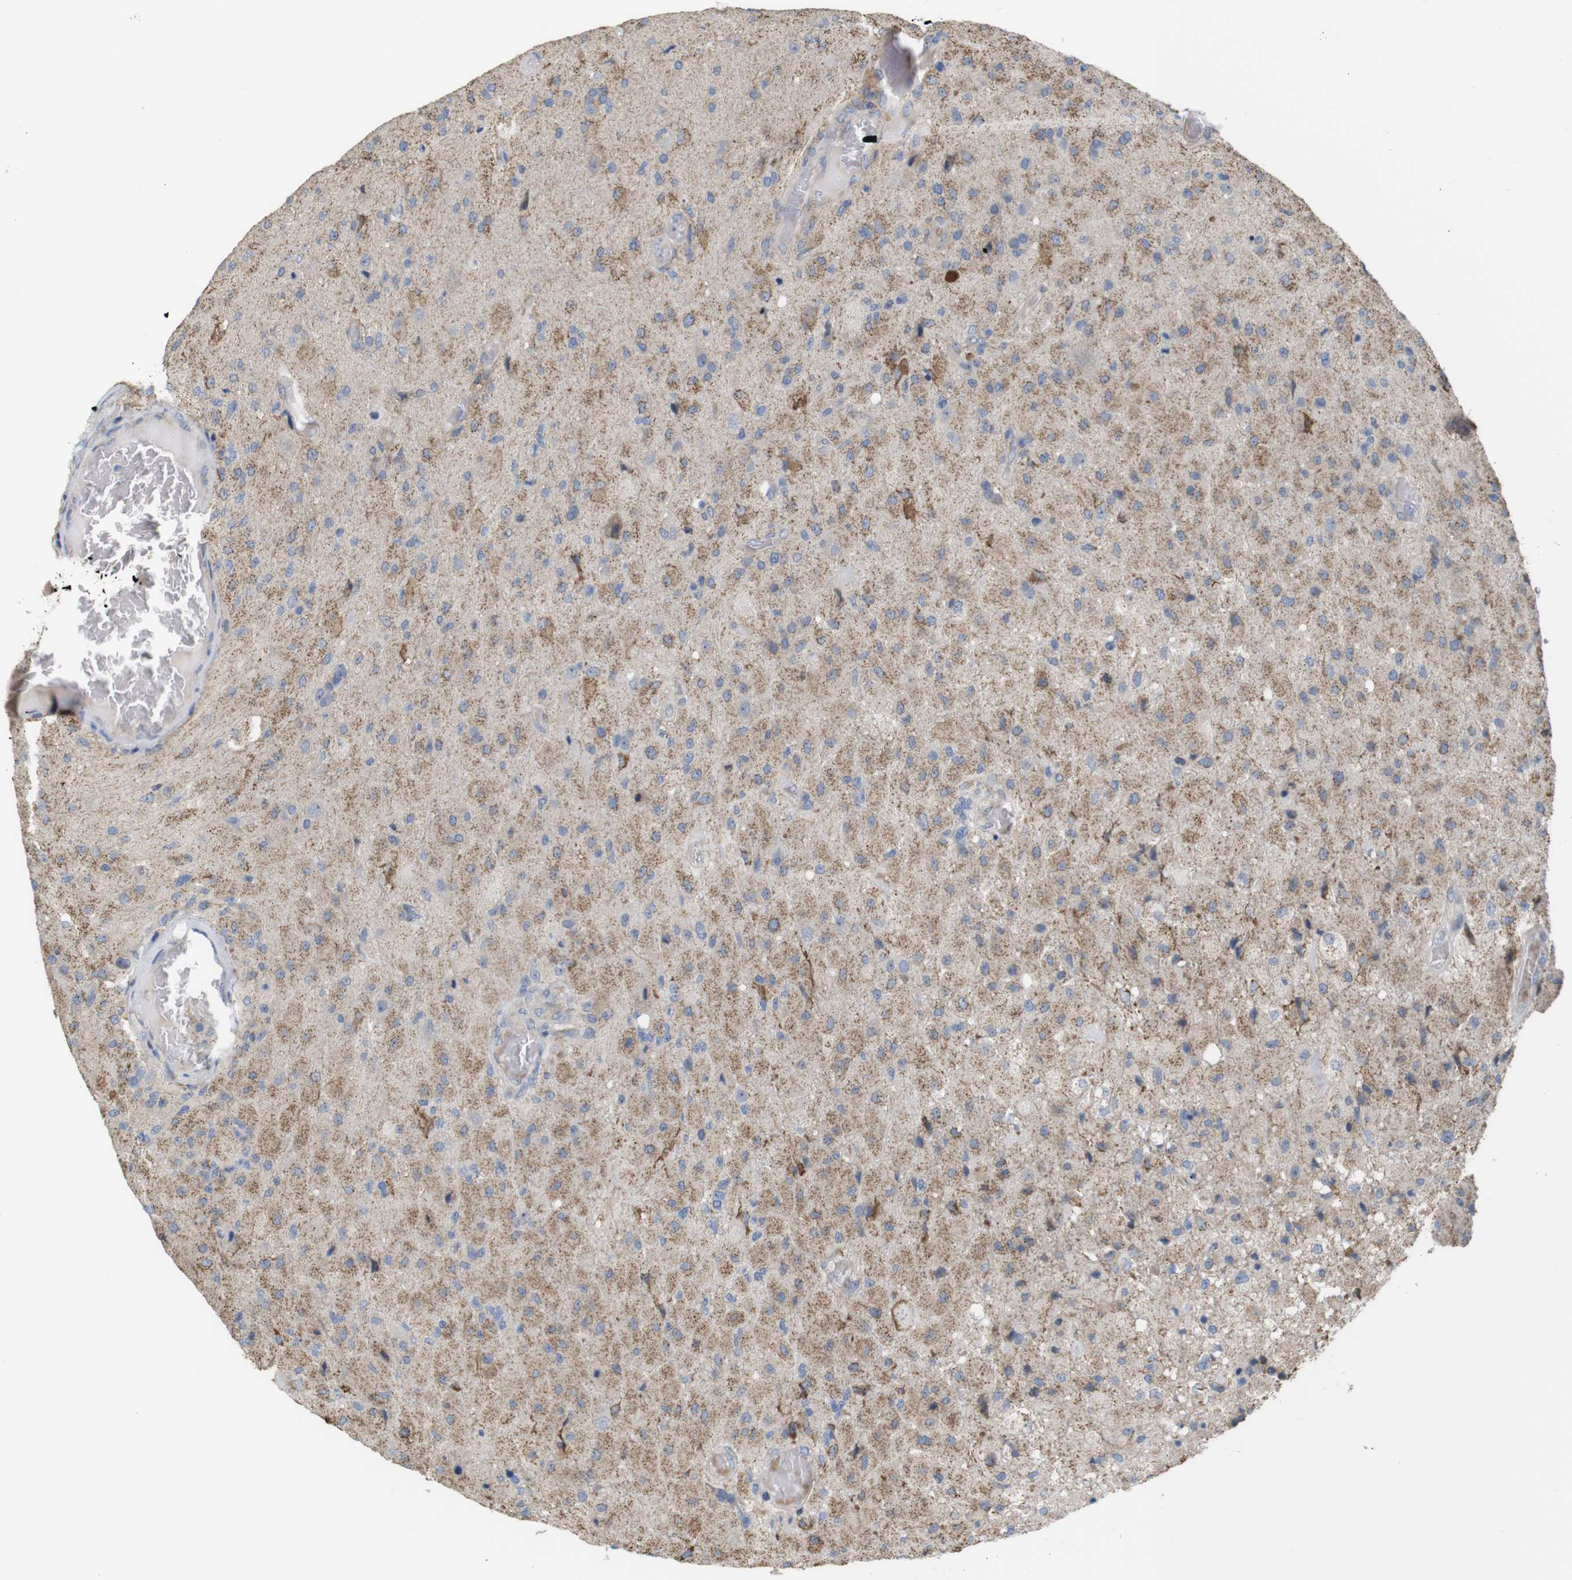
{"staining": {"intensity": "moderate", "quantity": ">75%", "location": "cytoplasmic/membranous"}, "tissue": "glioma", "cell_type": "Tumor cells", "image_type": "cancer", "snomed": [{"axis": "morphology", "description": "Normal tissue, NOS"}, {"axis": "morphology", "description": "Glioma, malignant, High grade"}, {"axis": "topography", "description": "Cerebral cortex"}], "caption": "Glioma tissue displays moderate cytoplasmic/membranous expression in approximately >75% of tumor cells, visualized by immunohistochemistry.", "gene": "PTPRR", "patient": {"sex": "male", "age": 77}}